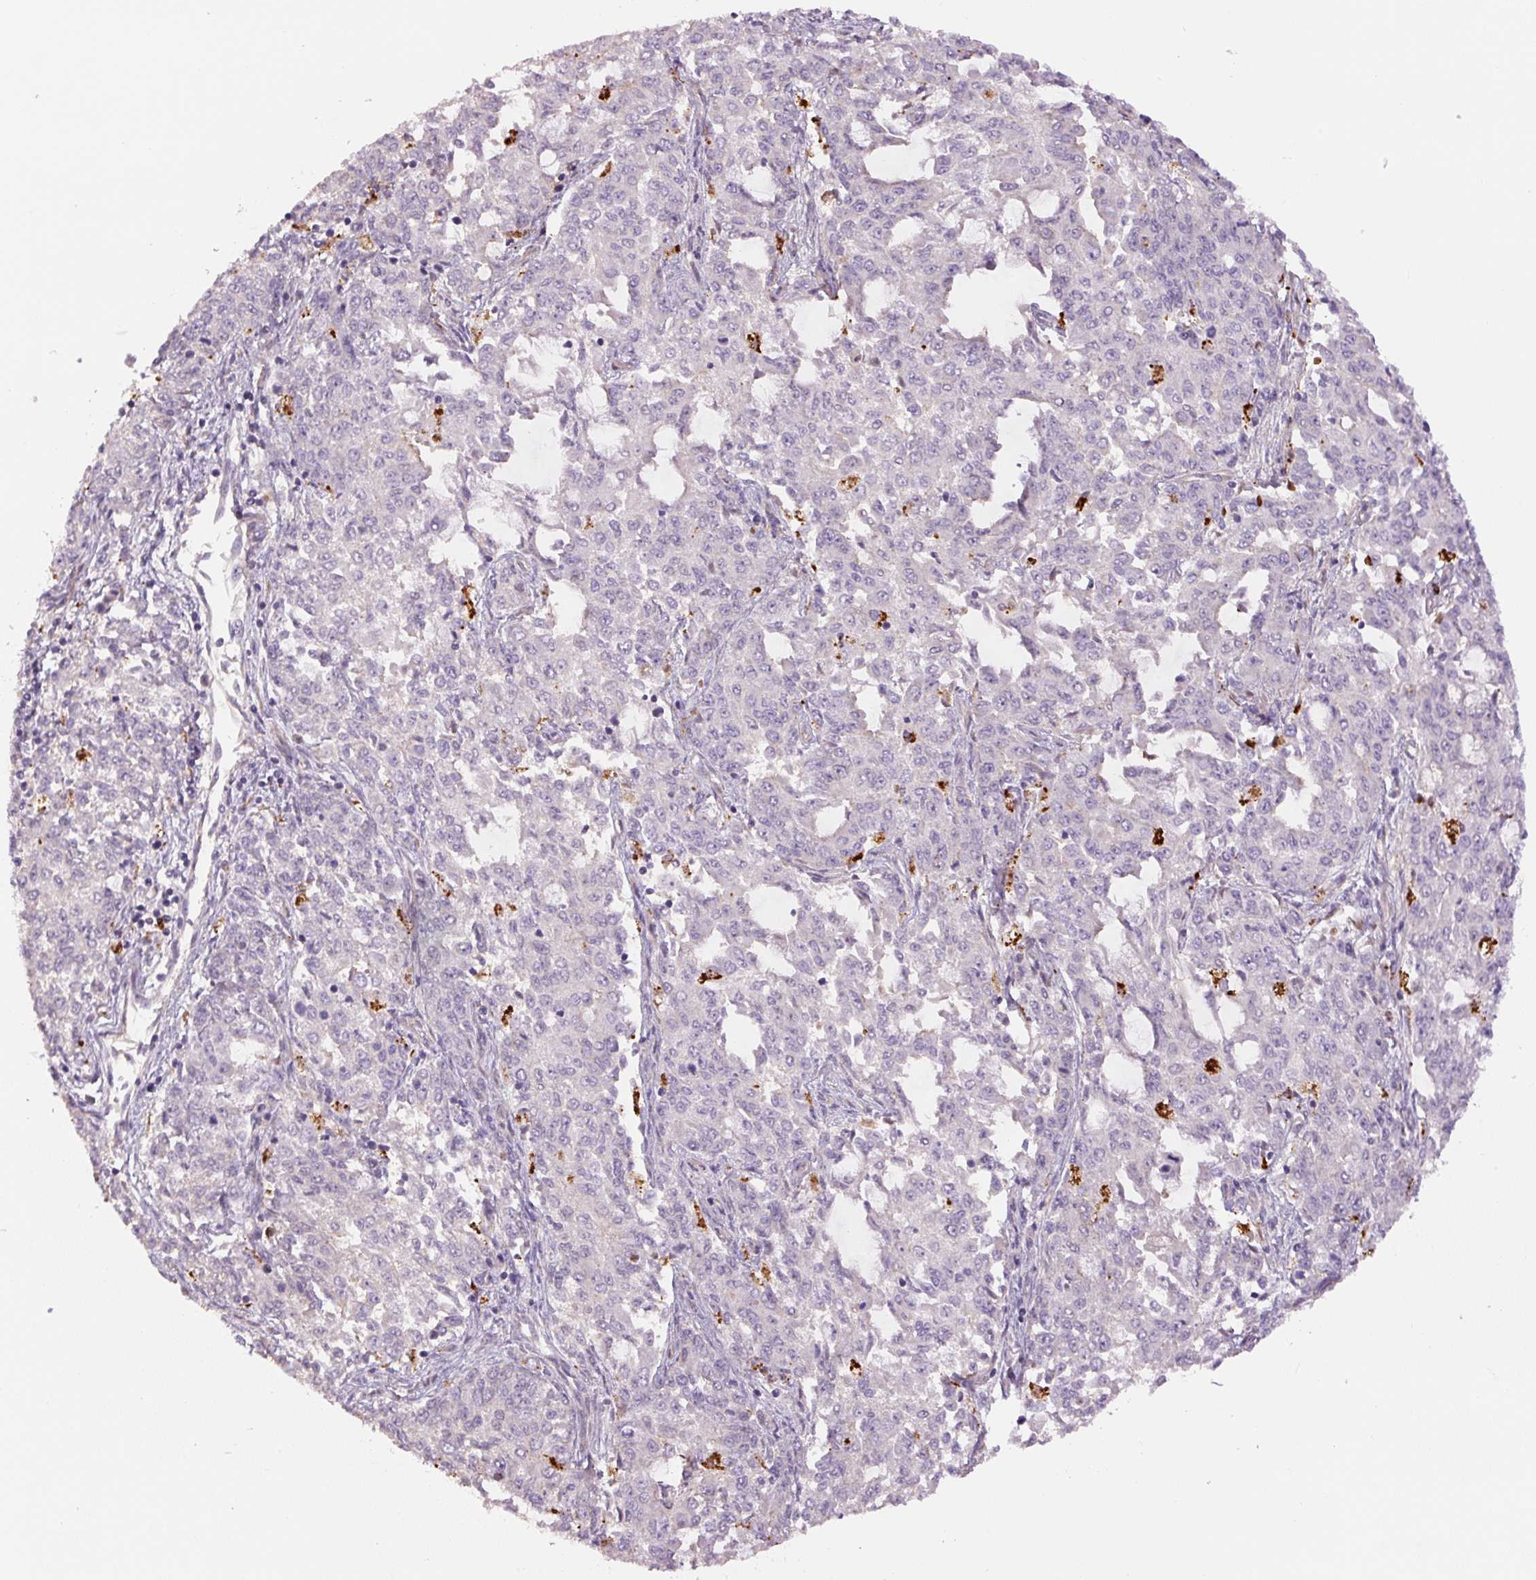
{"staining": {"intensity": "negative", "quantity": "none", "location": "none"}, "tissue": "endometrial cancer", "cell_type": "Tumor cells", "image_type": "cancer", "snomed": [{"axis": "morphology", "description": "Adenocarcinoma, NOS"}, {"axis": "topography", "description": "Endometrium"}], "caption": "Immunohistochemical staining of human endometrial cancer shows no significant staining in tumor cells. Brightfield microscopy of IHC stained with DAB (3,3'-diaminobenzidine) (brown) and hematoxylin (blue), captured at high magnification.", "gene": "CCNI2", "patient": {"sex": "female", "age": 50}}